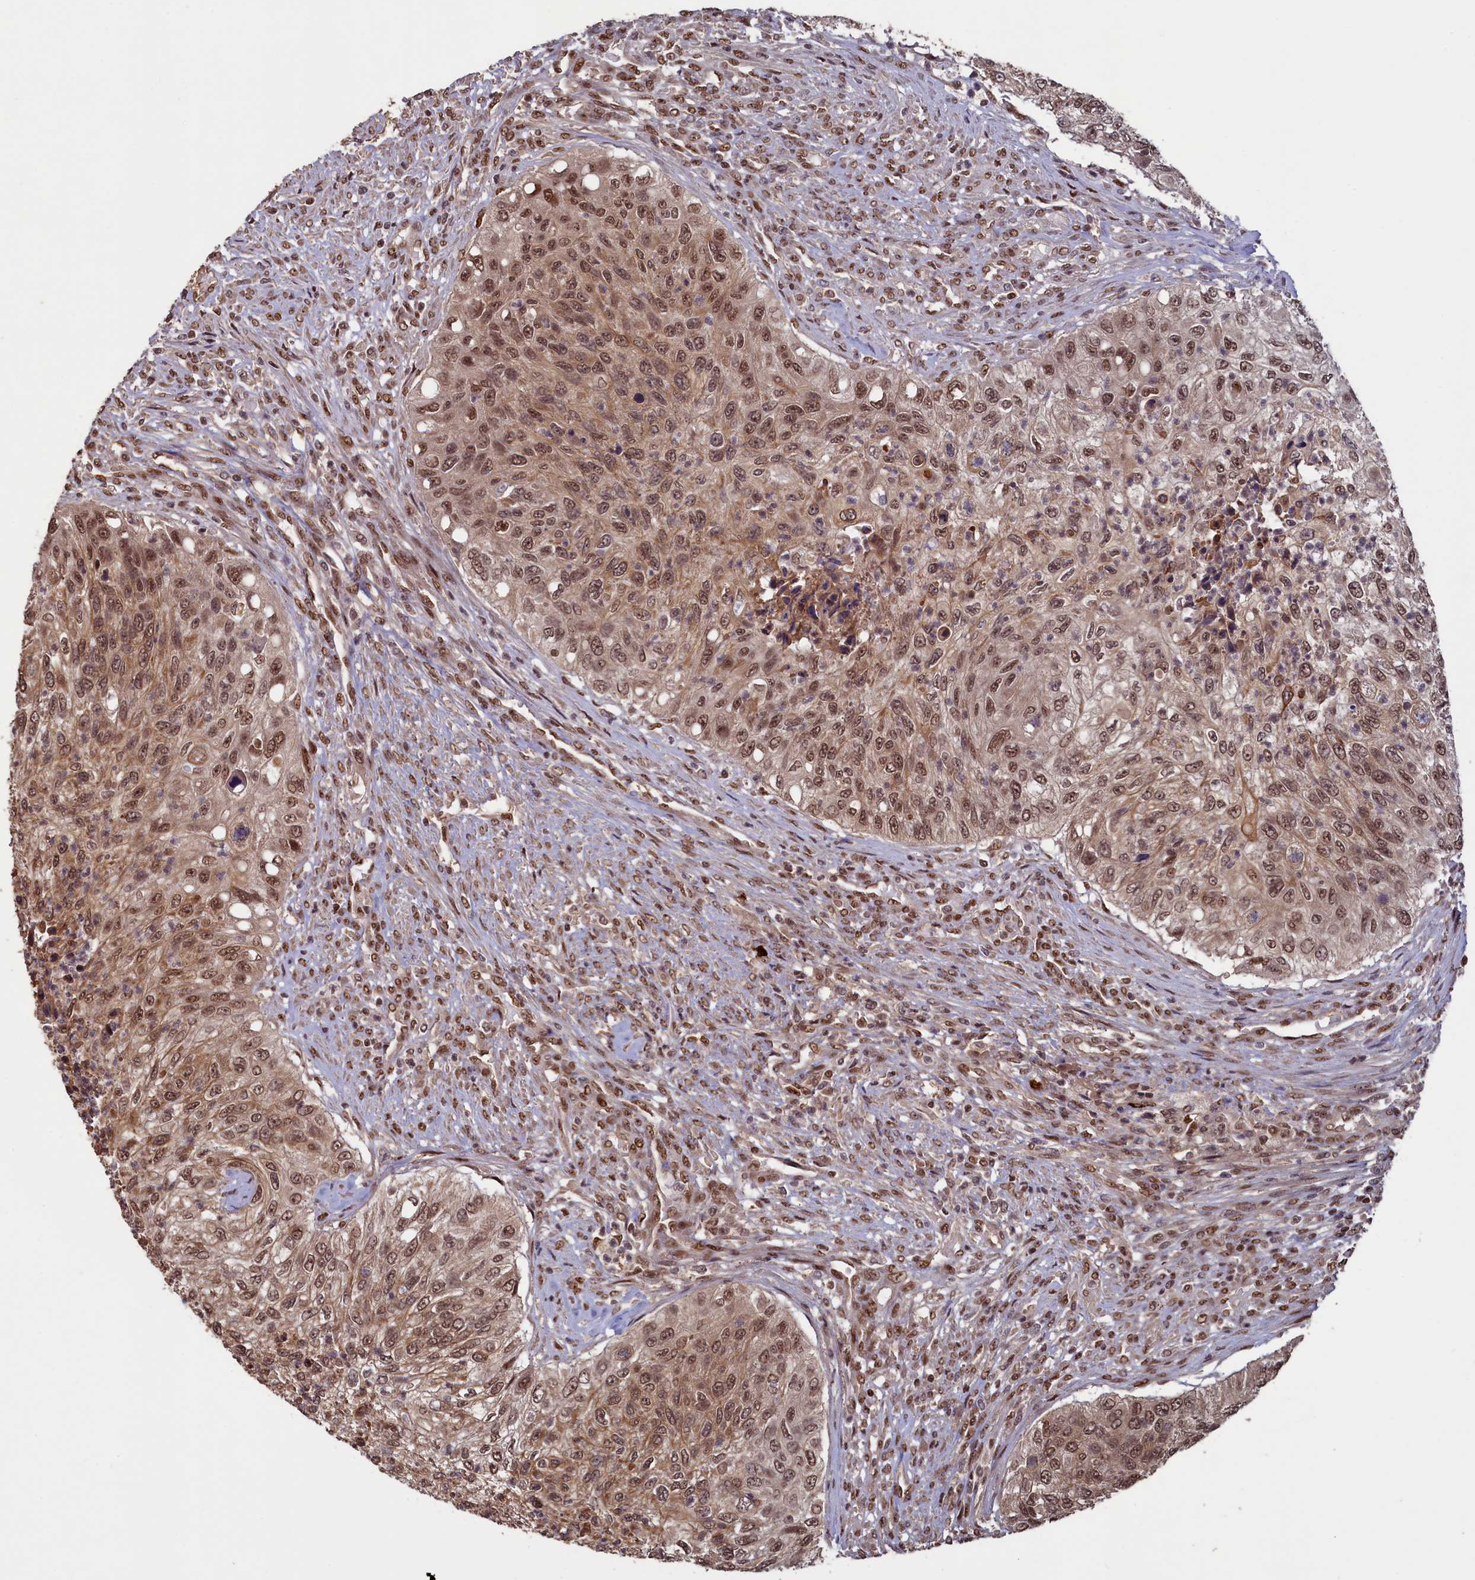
{"staining": {"intensity": "moderate", "quantity": ">75%", "location": "cytoplasmic/membranous,nuclear"}, "tissue": "urothelial cancer", "cell_type": "Tumor cells", "image_type": "cancer", "snomed": [{"axis": "morphology", "description": "Urothelial carcinoma, High grade"}, {"axis": "topography", "description": "Urinary bladder"}], "caption": "This histopathology image reveals immunohistochemistry (IHC) staining of urothelial carcinoma (high-grade), with medium moderate cytoplasmic/membranous and nuclear staining in about >75% of tumor cells.", "gene": "NAE1", "patient": {"sex": "female", "age": 60}}